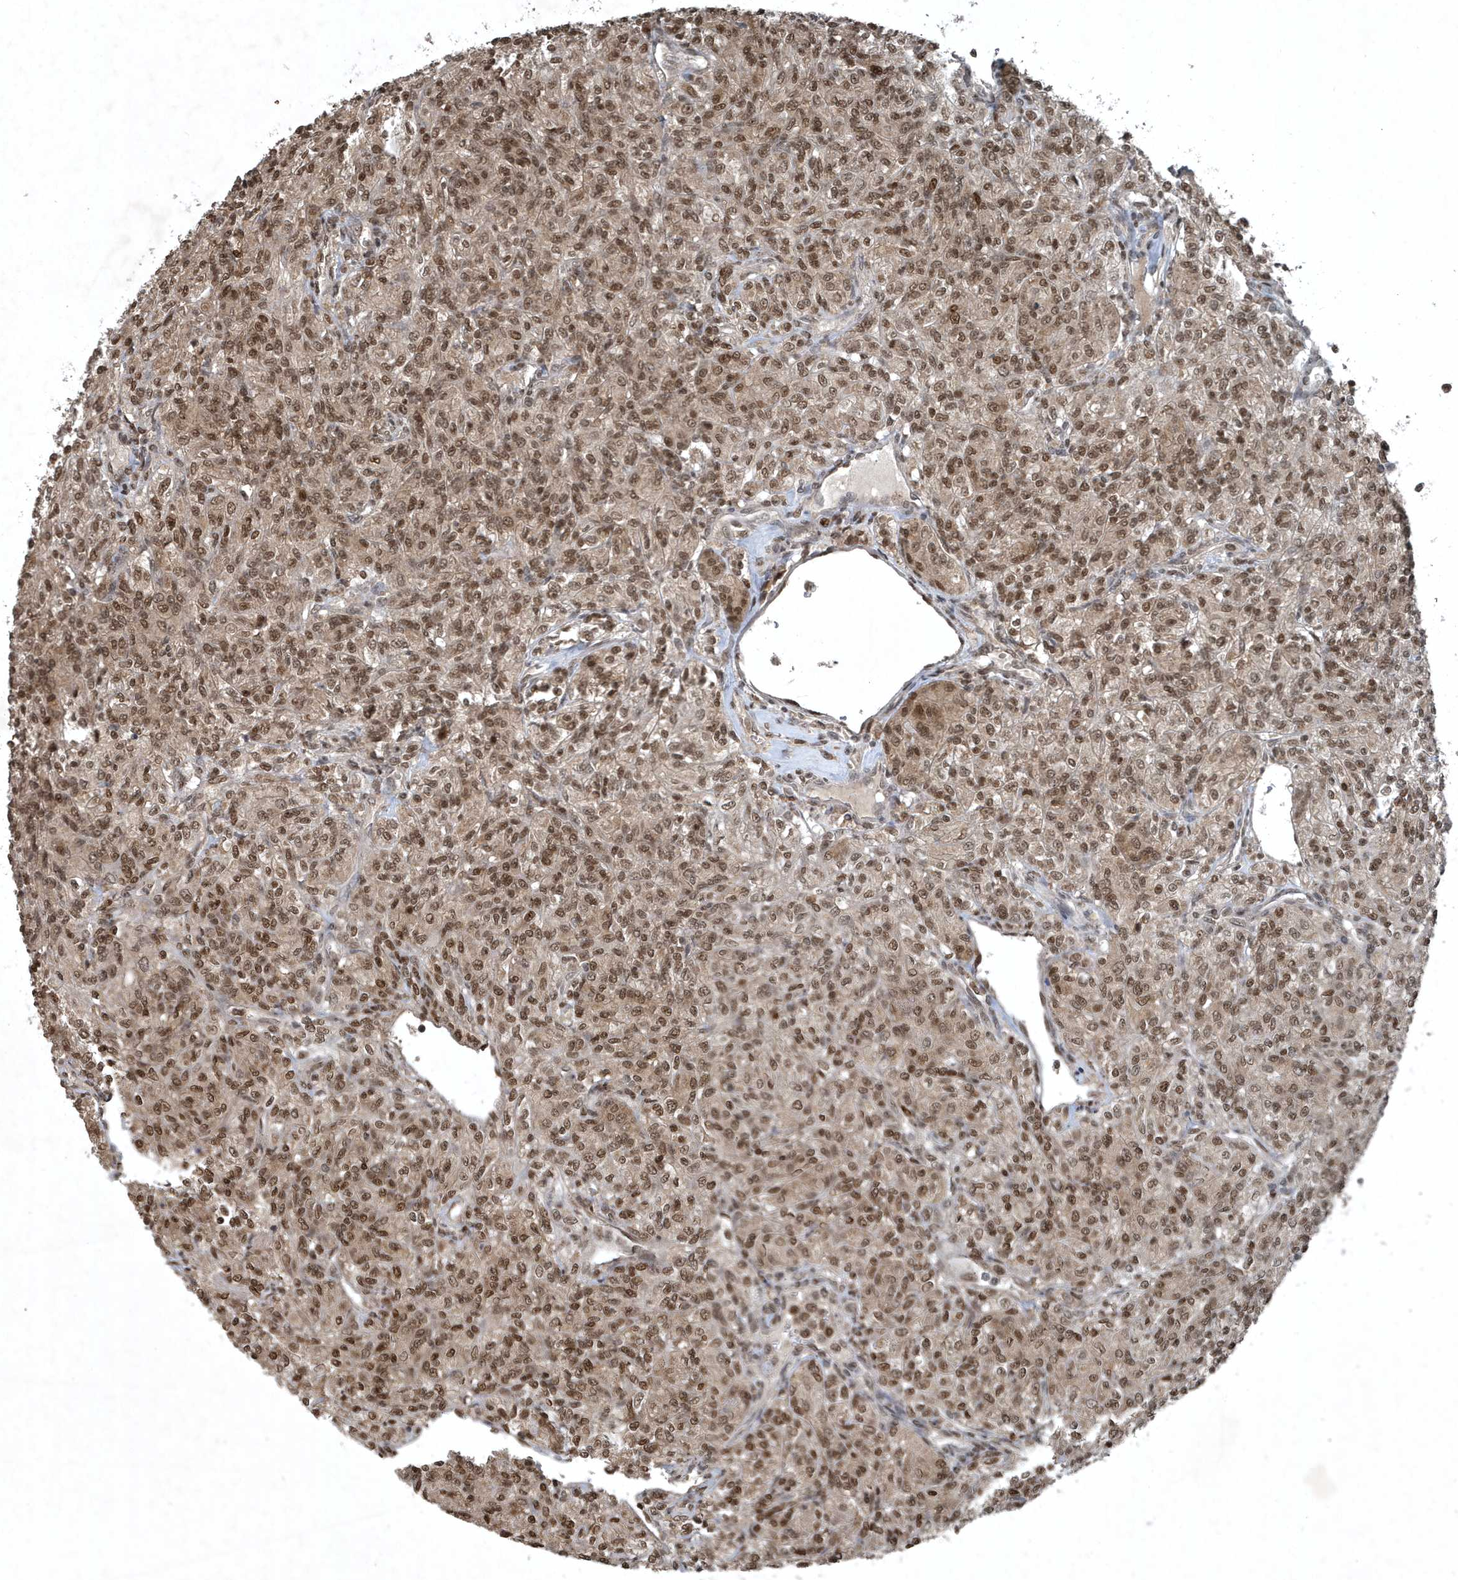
{"staining": {"intensity": "moderate", "quantity": ">75%", "location": "cytoplasmic/membranous,nuclear"}, "tissue": "renal cancer", "cell_type": "Tumor cells", "image_type": "cancer", "snomed": [{"axis": "morphology", "description": "Adenocarcinoma, NOS"}, {"axis": "topography", "description": "Kidney"}], "caption": "A medium amount of moderate cytoplasmic/membranous and nuclear expression is identified in about >75% of tumor cells in renal cancer tissue.", "gene": "HSPA1A", "patient": {"sex": "male", "age": 77}}